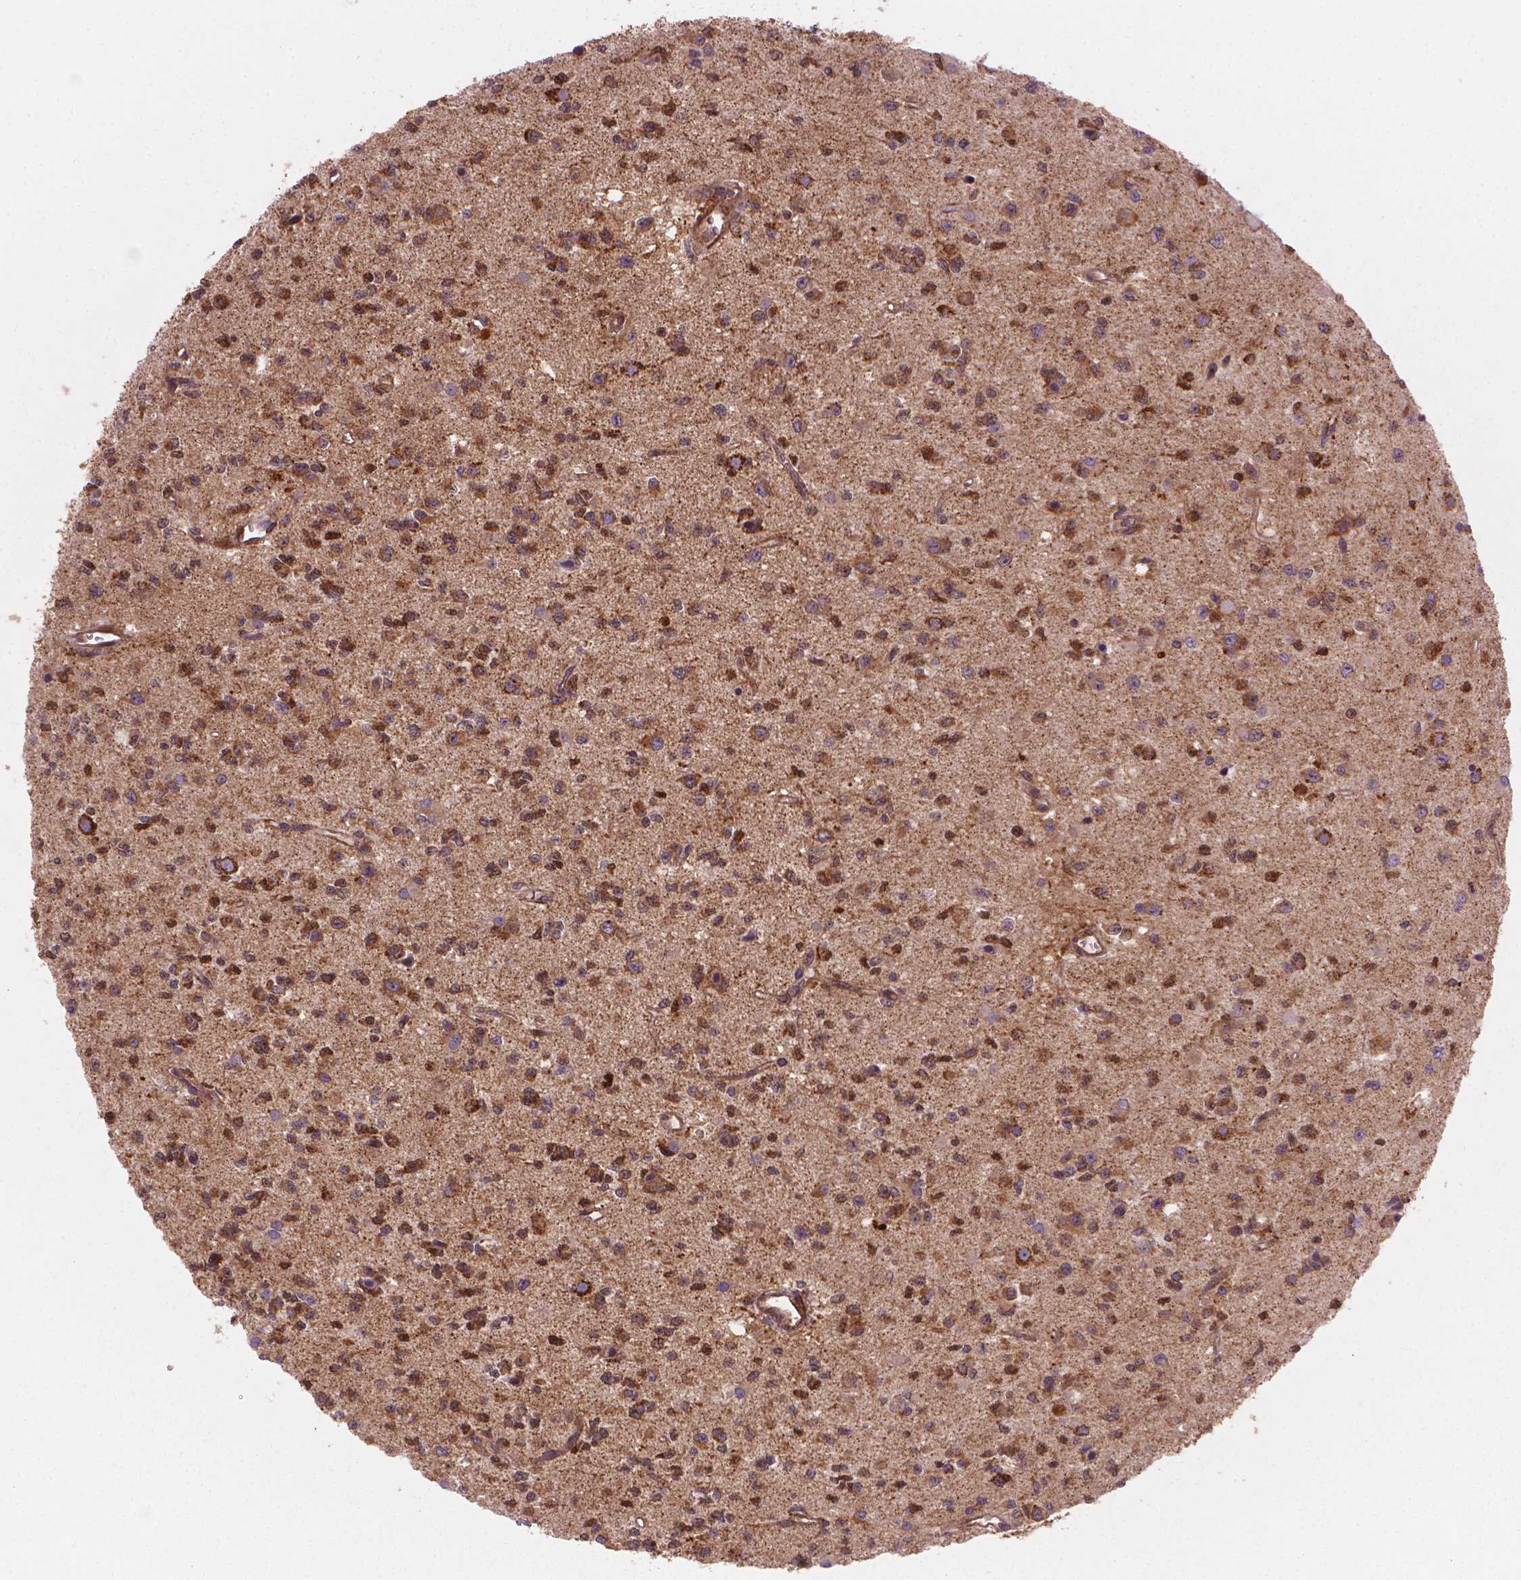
{"staining": {"intensity": "moderate", "quantity": ">75%", "location": "cytoplasmic/membranous"}, "tissue": "glioma", "cell_type": "Tumor cells", "image_type": "cancer", "snomed": [{"axis": "morphology", "description": "Glioma, malignant, Low grade"}, {"axis": "topography", "description": "Brain"}], "caption": "Moderate cytoplasmic/membranous expression for a protein is seen in about >75% of tumor cells of glioma using immunohistochemistry (IHC).", "gene": "VARS2", "patient": {"sex": "female", "age": 45}}